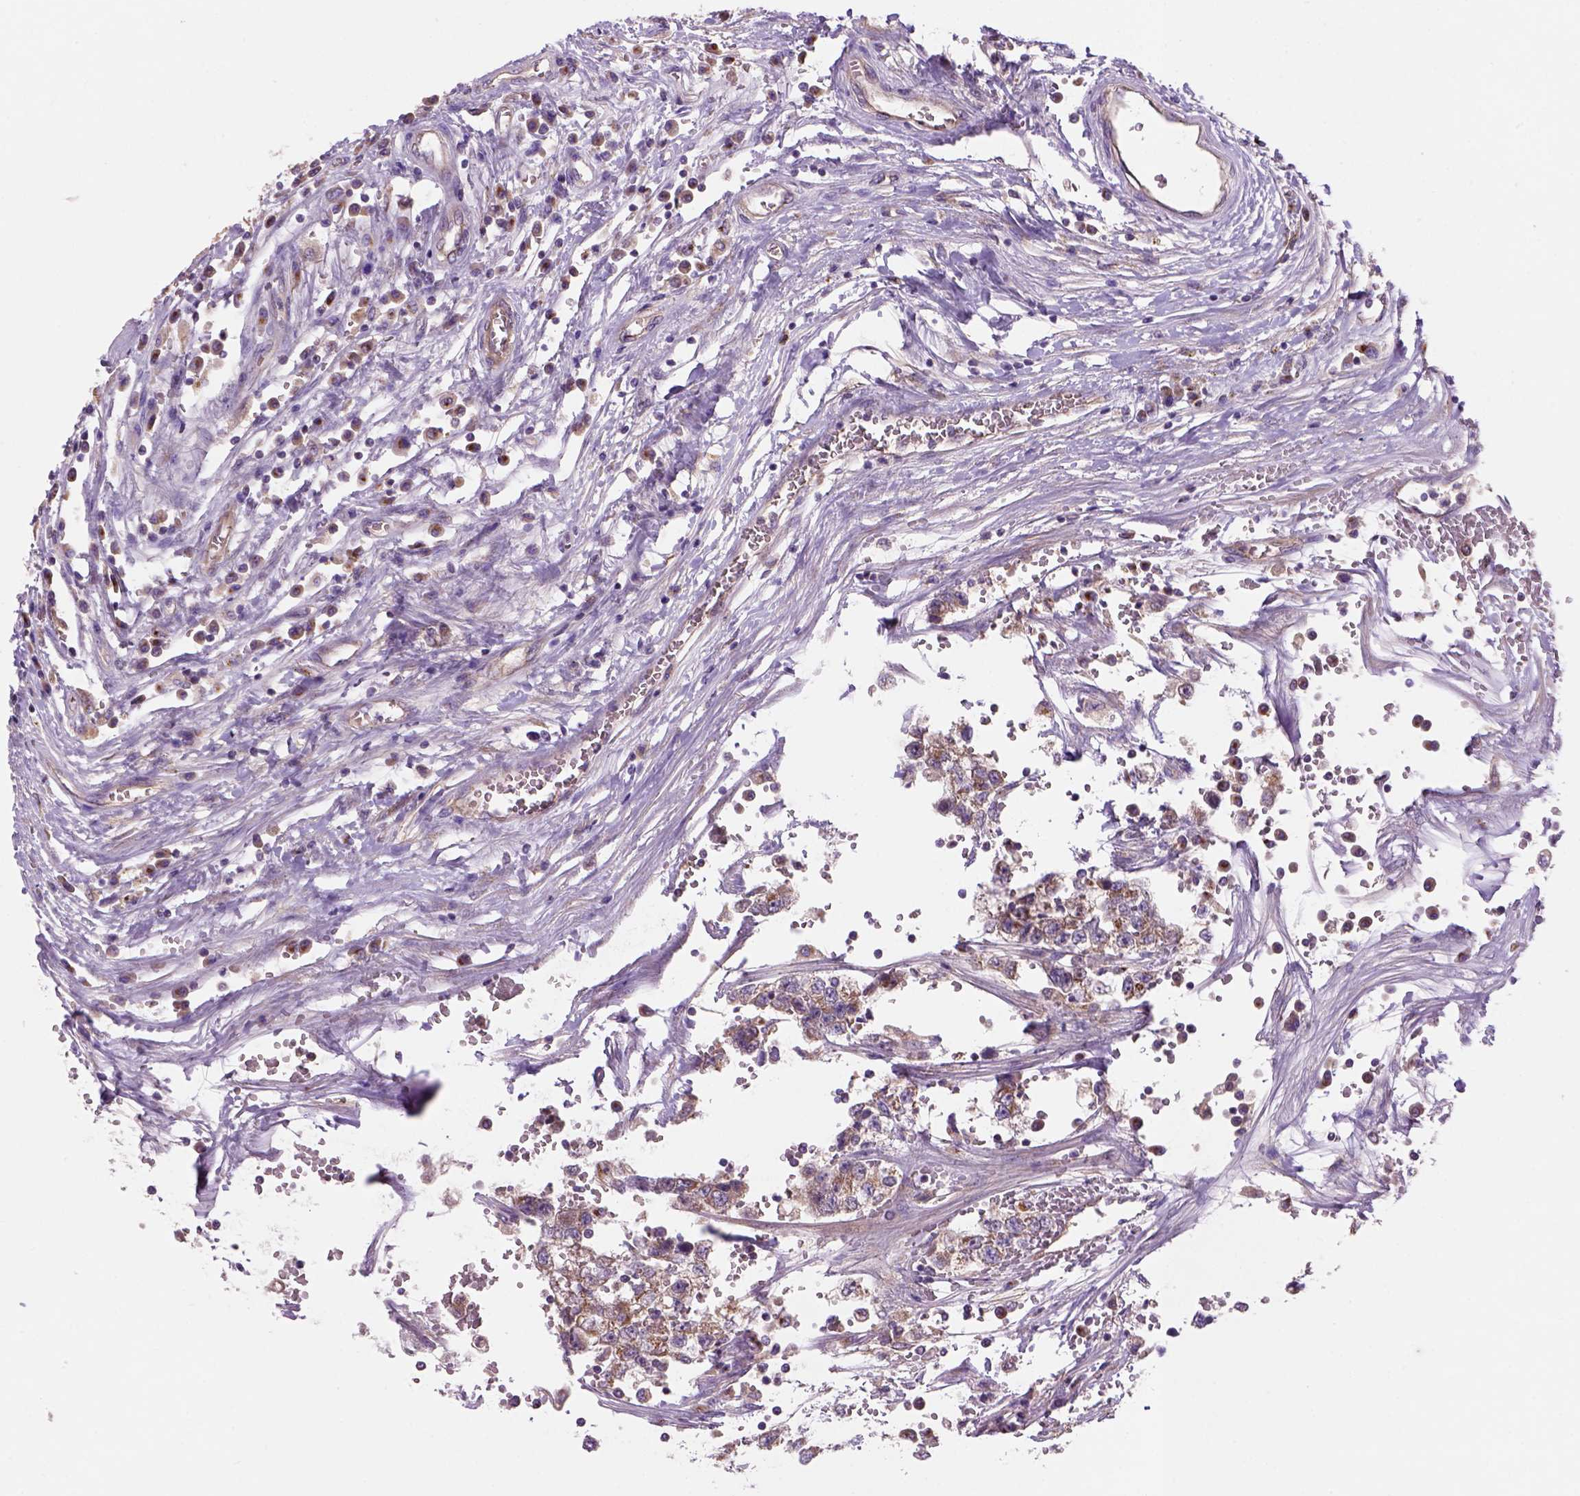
{"staining": {"intensity": "weak", "quantity": ">75%", "location": "cytoplasmic/membranous"}, "tissue": "testis cancer", "cell_type": "Tumor cells", "image_type": "cancer", "snomed": [{"axis": "morphology", "description": "Normal tissue, NOS"}, {"axis": "morphology", "description": "Seminoma, NOS"}, {"axis": "topography", "description": "Testis"}, {"axis": "topography", "description": "Epididymis"}], "caption": "A brown stain highlights weak cytoplasmic/membranous staining of a protein in testis cancer tumor cells.", "gene": "WARS2", "patient": {"sex": "male", "age": 34}}